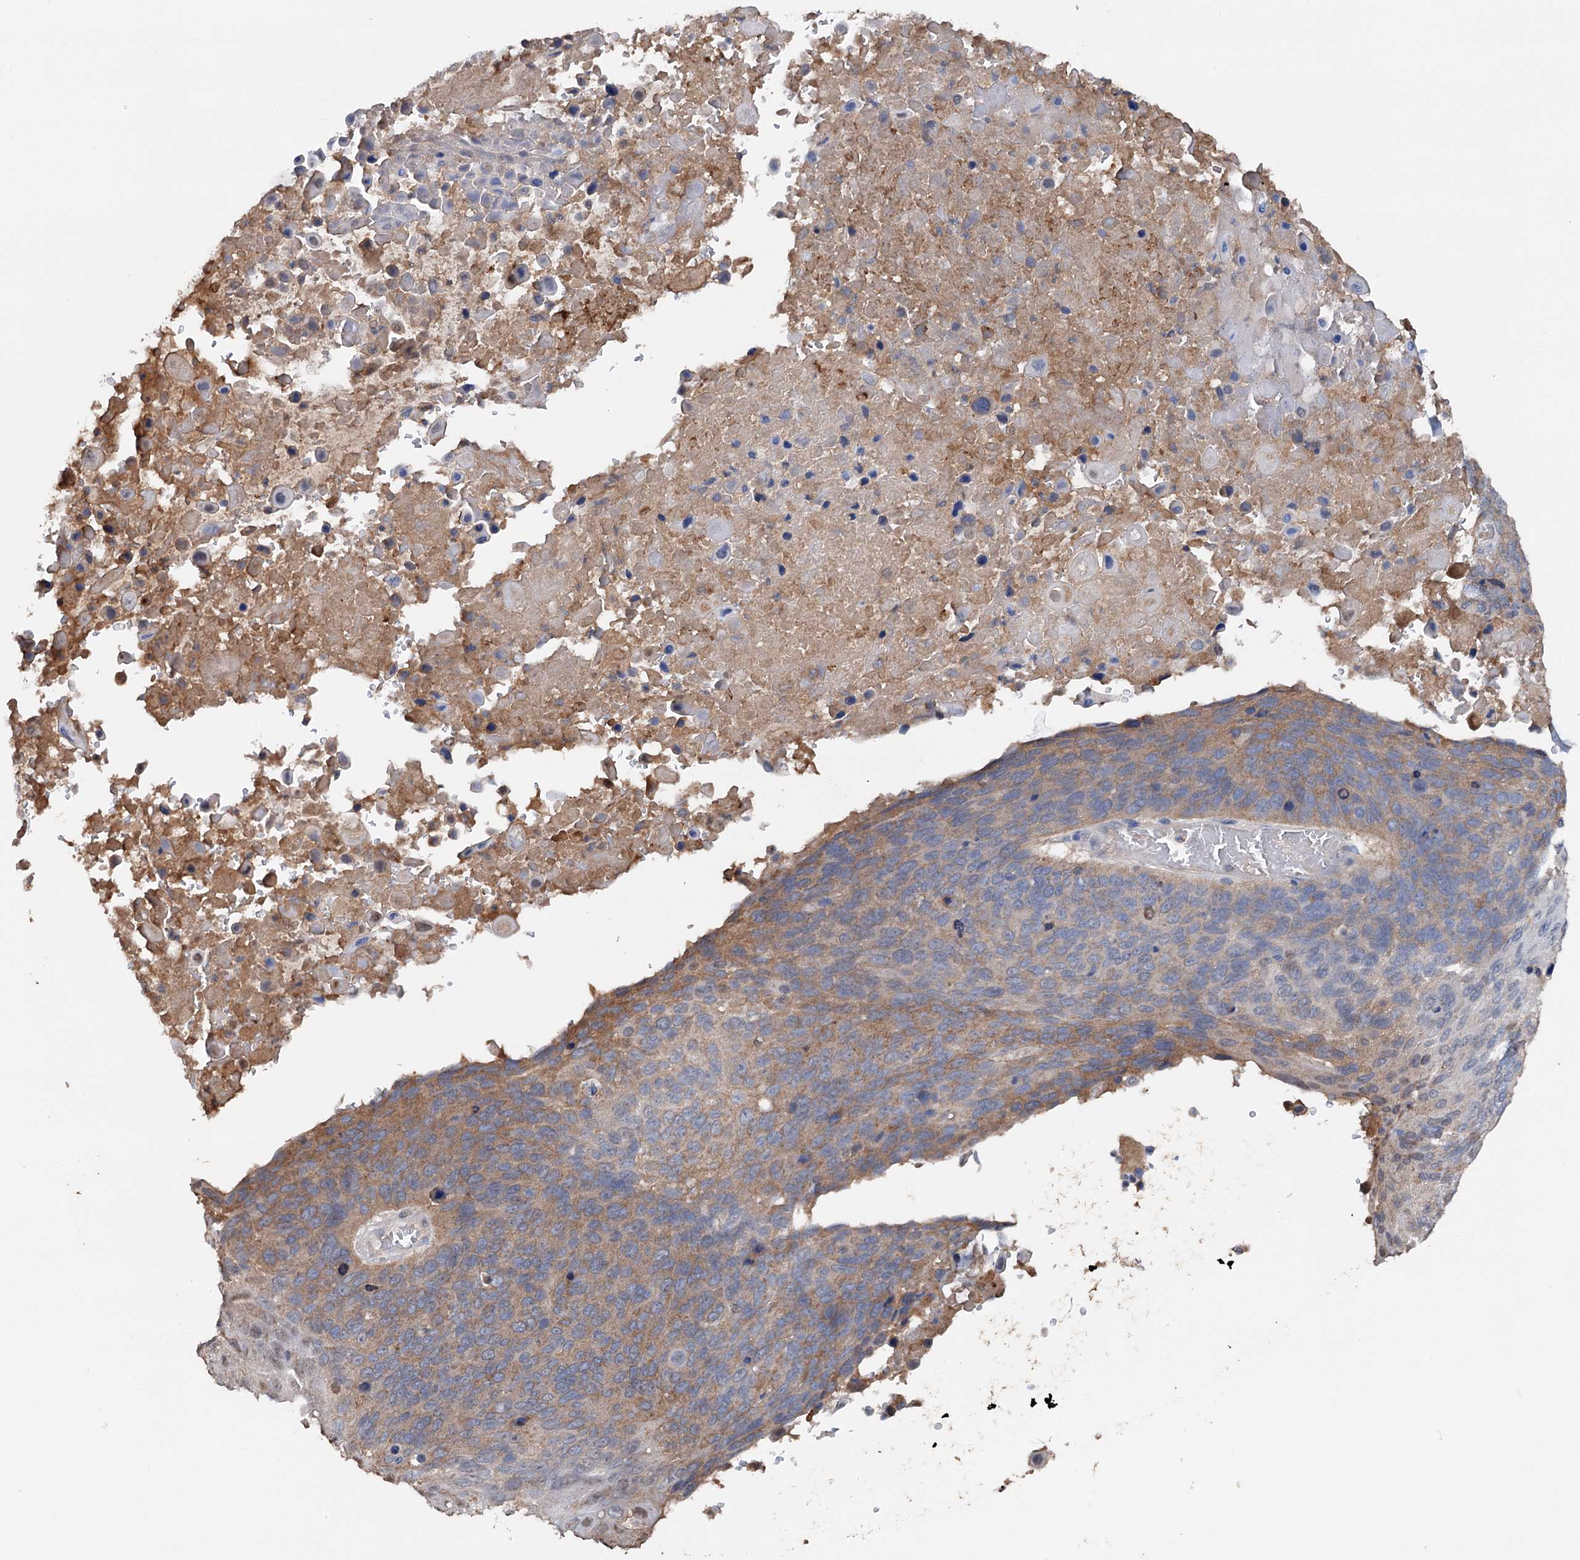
{"staining": {"intensity": "moderate", "quantity": ">75%", "location": "cytoplasmic/membranous"}, "tissue": "lung cancer", "cell_type": "Tumor cells", "image_type": "cancer", "snomed": [{"axis": "morphology", "description": "Squamous cell carcinoma, NOS"}, {"axis": "topography", "description": "Lung"}], "caption": "Moderate cytoplasmic/membranous expression for a protein is identified in approximately >75% of tumor cells of squamous cell carcinoma (lung) using IHC.", "gene": "ARL13A", "patient": {"sex": "male", "age": 66}}